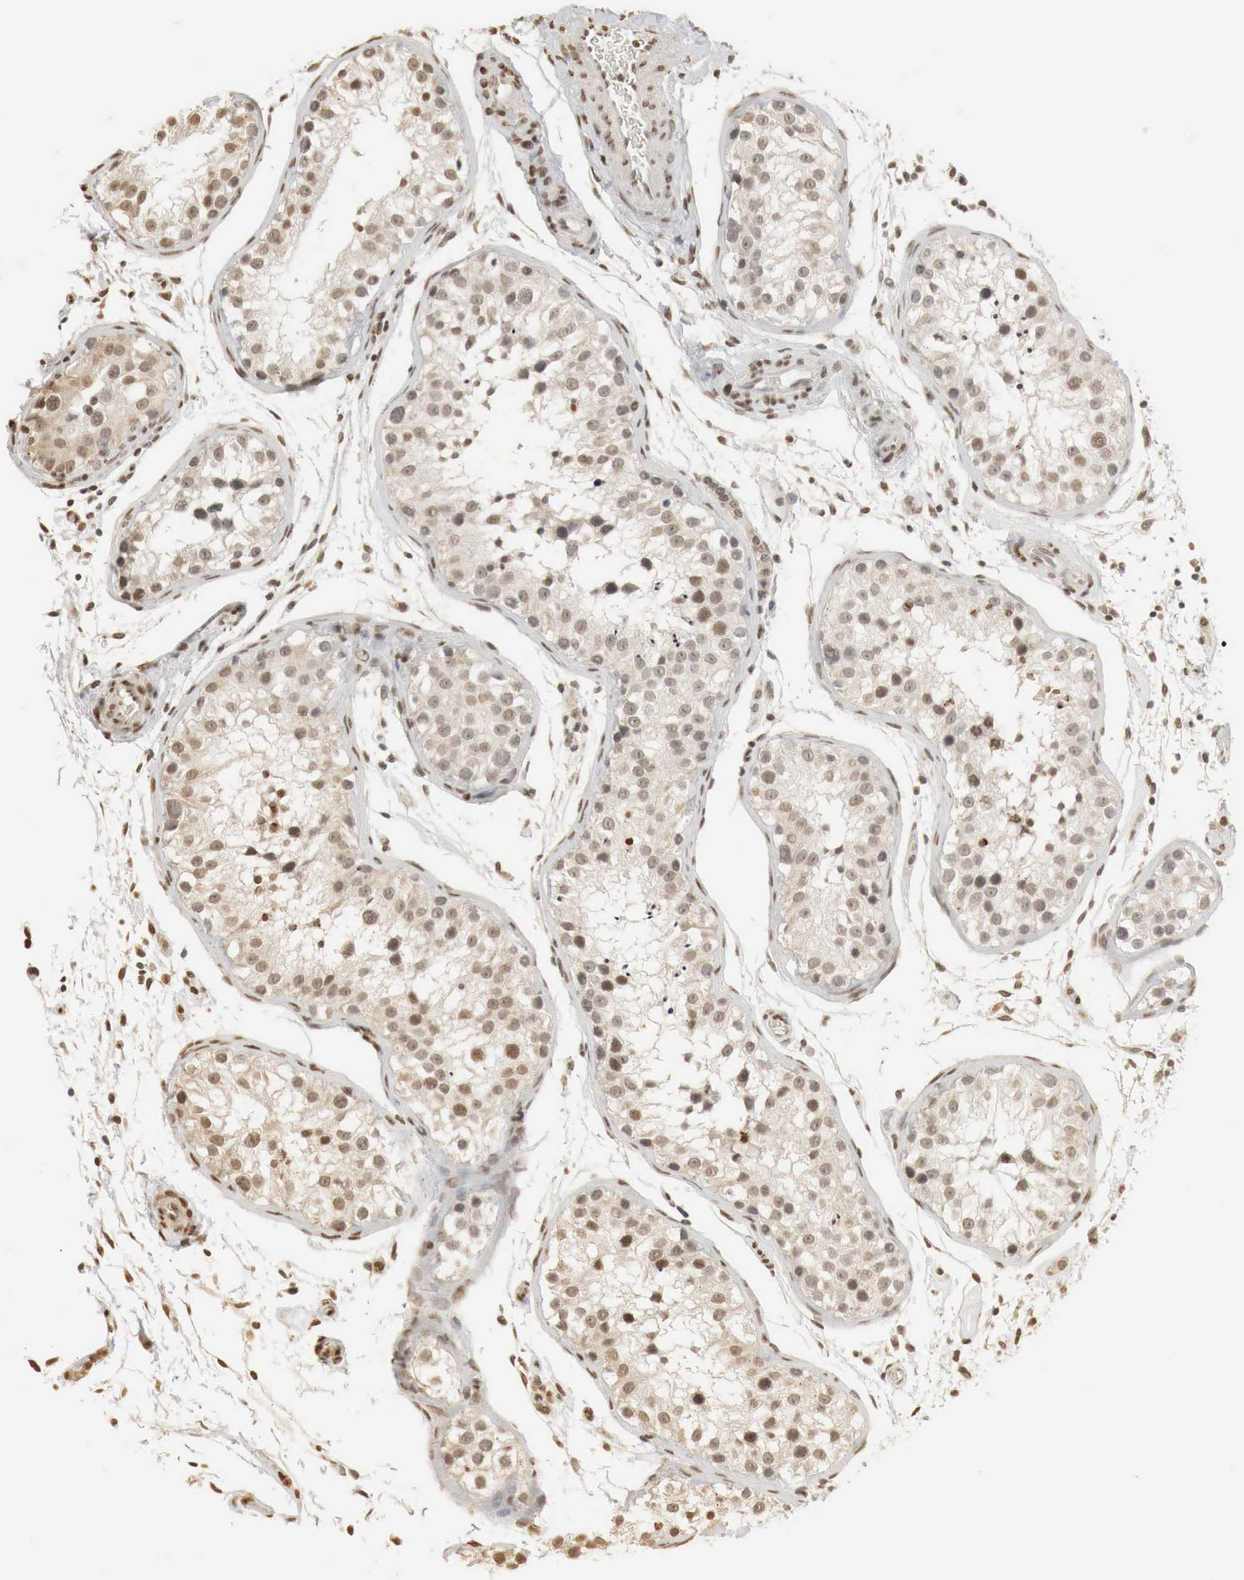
{"staining": {"intensity": "weak", "quantity": "25%-75%", "location": "cytoplasmic/membranous,nuclear"}, "tissue": "testis", "cell_type": "Cells in seminiferous ducts", "image_type": "normal", "snomed": [{"axis": "morphology", "description": "Normal tissue, NOS"}, {"axis": "topography", "description": "Testis"}], "caption": "A high-resolution histopathology image shows IHC staining of unremarkable testis, which demonstrates weak cytoplasmic/membranous,nuclear staining in approximately 25%-75% of cells in seminiferous ducts. The staining was performed using DAB (3,3'-diaminobenzidine), with brown indicating positive protein expression. Nuclei are stained blue with hematoxylin.", "gene": "ERBB4", "patient": {"sex": "male", "age": 24}}